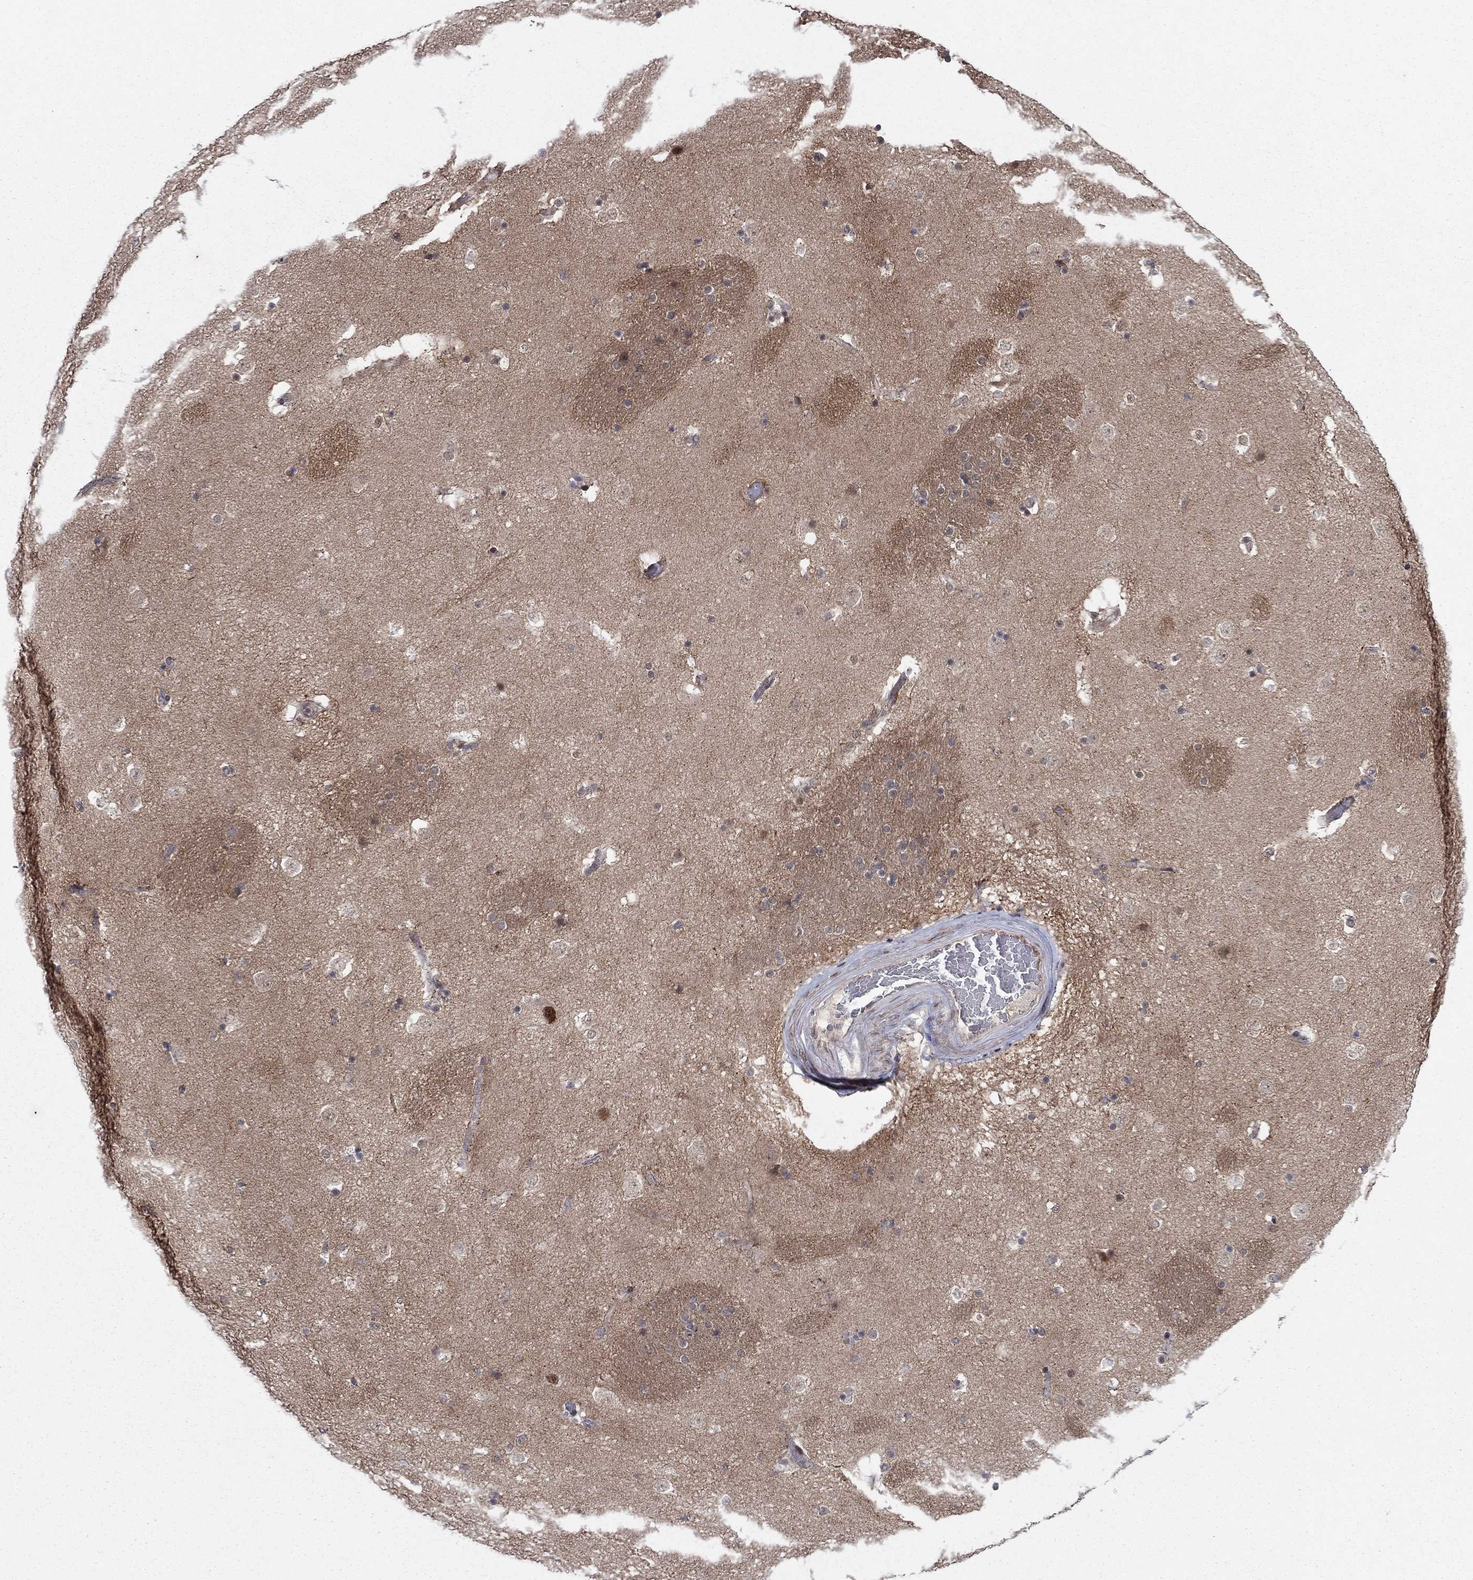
{"staining": {"intensity": "negative", "quantity": "none", "location": "none"}, "tissue": "caudate", "cell_type": "Glial cells", "image_type": "normal", "snomed": [{"axis": "morphology", "description": "Normal tissue, NOS"}, {"axis": "topography", "description": "Lateral ventricle wall"}], "caption": "An immunohistochemistry photomicrograph of benign caudate is shown. There is no staining in glial cells of caudate. (Stains: DAB (3,3'-diaminobenzidine) immunohistochemistry (IHC) with hematoxylin counter stain, Microscopy: brightfield microscopy at high magnification).", "gene": "PSMC1", "patient": {"sex": "male", "age": 51}}